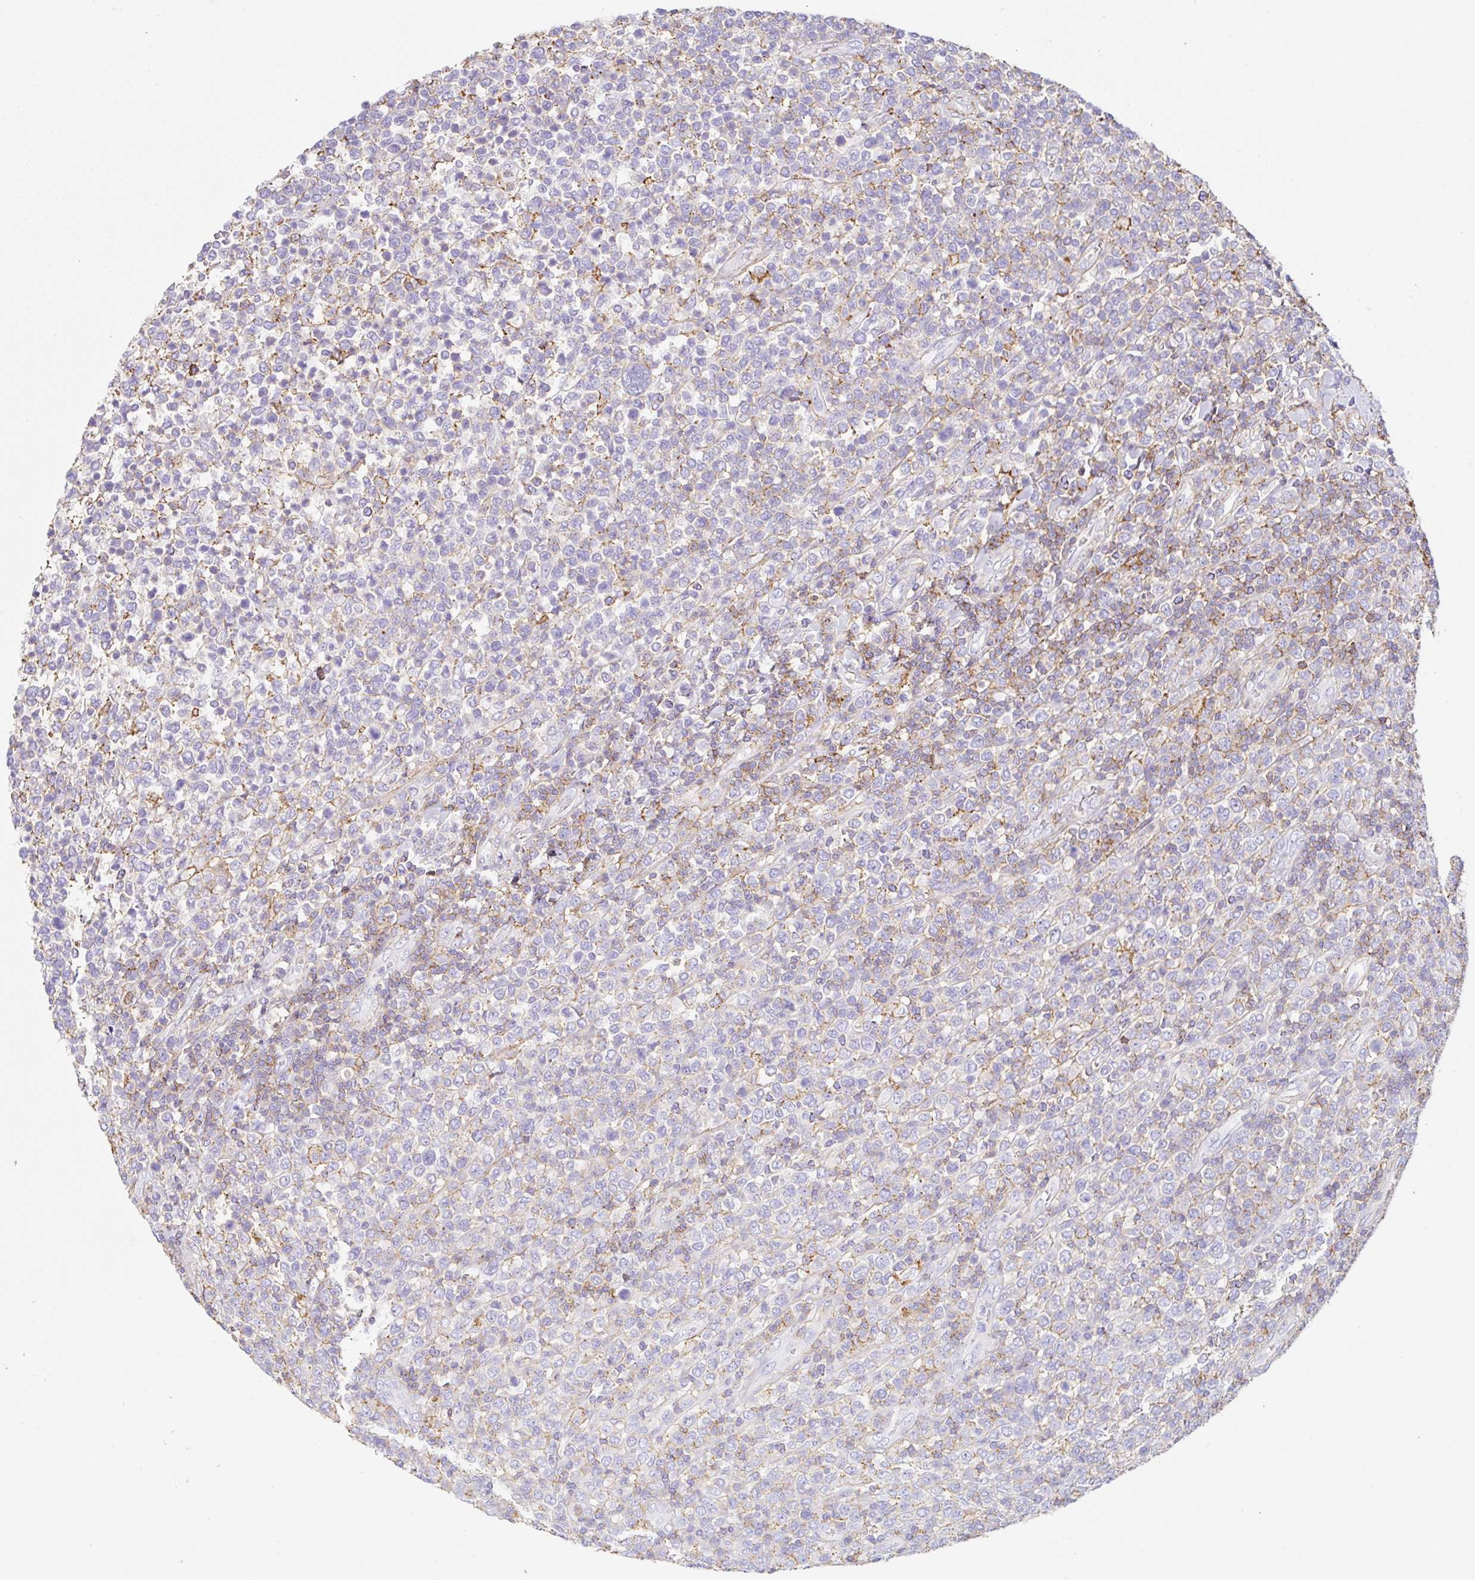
{"staining": {"intensity": "negative", "quantity": "none", "location": "none"}, "tissue": "lymphoma", "cell_type": "Tumor cells", "image_type": "cancer", "snomed": [{"axis": "morphology", "description": "Malignant lymphoma, non-Hodgkin's type, High grade"}, {"axis": "topography", "description": "Soft tissue"}], "caption": "Immunohistochemistry (IHC) histopathology image of high-grade malignant lymphoma, non-Hodgkin's type stained for a protein (brown), which demonstrates no staining in tumor cells.", "gene": "MTTP", "patient": {"sex": "female", "age": 56}}